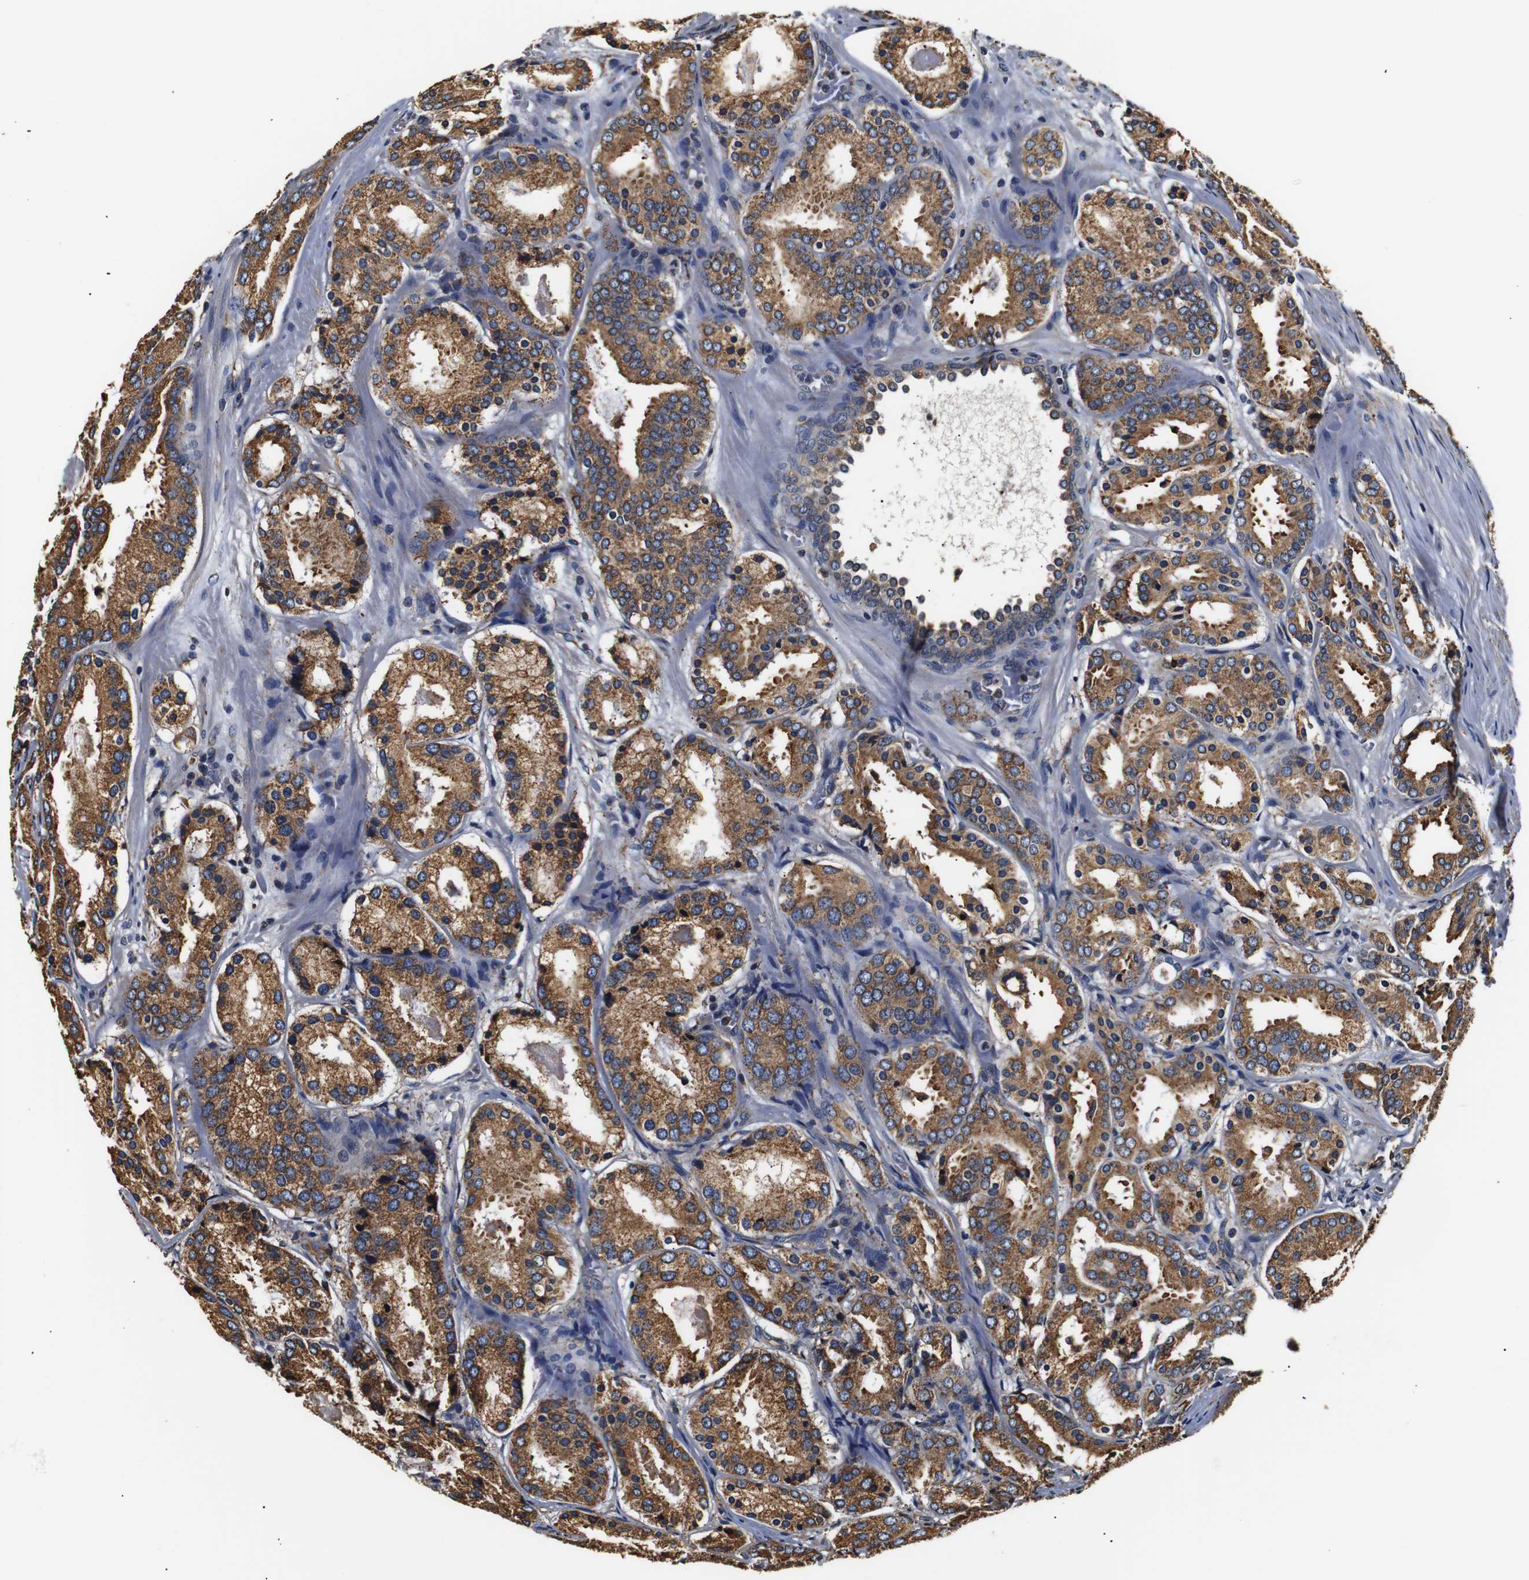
{"staining": {"intensity": "moderate", "quantity": ">75%", "location": "cytoplasmic/membranous"}, "tissue": "prostate cancer", "cell_type": "Tumor cells", "image_type": "cancer", "snomed": [{"axis": "morphology", "description": "Adenocarcinoma, Low grade"}, {"axis": "topography", "description": "Prostate"}], "caption": "Human adenocarcinoma (low-grade) (prostate) stained for a protein (brown) demonstrates moderate cytoplasmic/membranous positive positivity in about >75% of tumor cells.", "gene": "HHIP", "patient": {"sex": "male", "age": 69}}